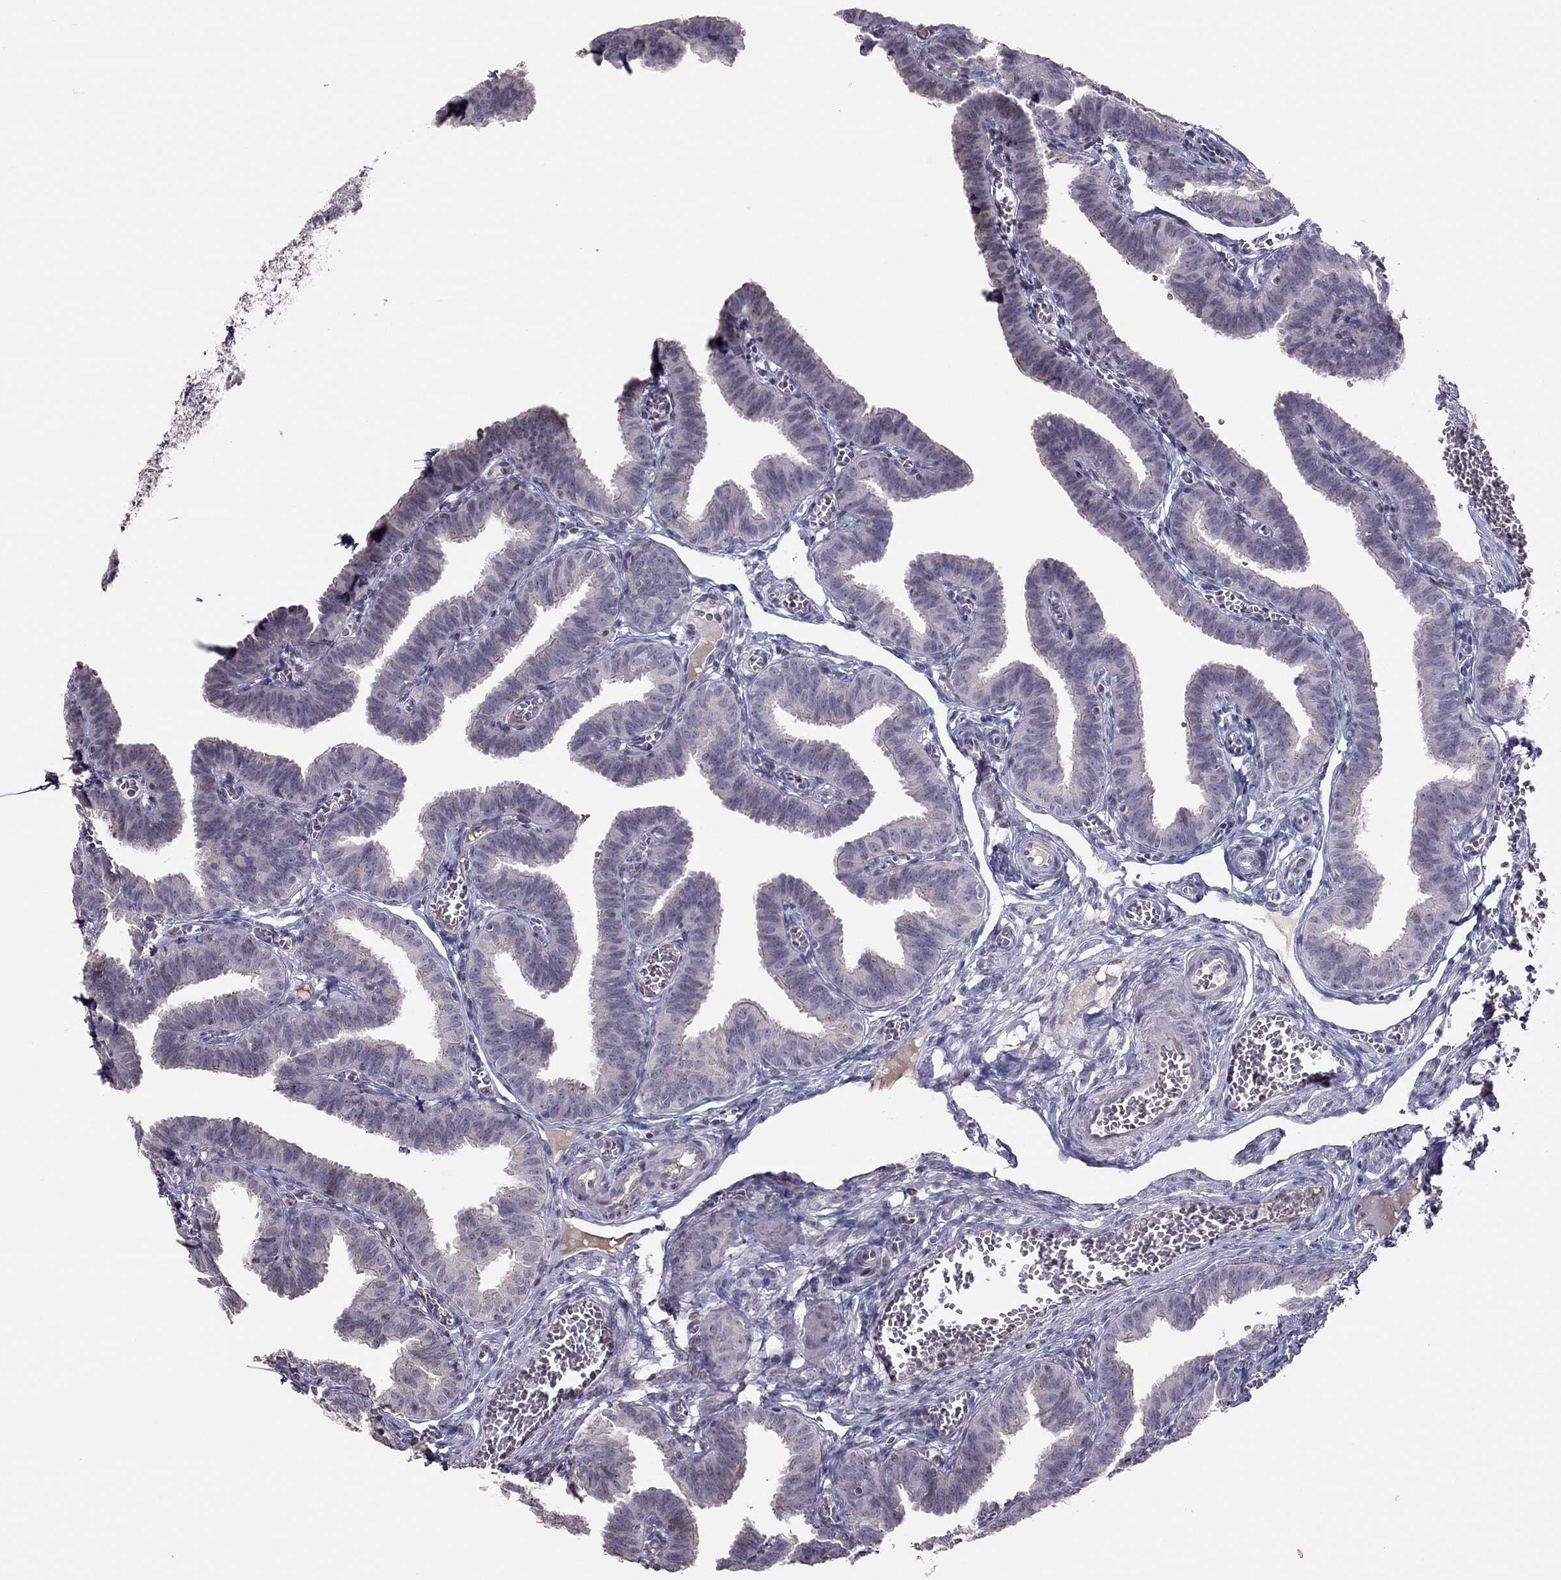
{"staining": {"intensity": "negative", "quantity": "none", "location": "none"}, "tissue": "fallopian tube", "cell_type": "Glandular cells", "image_type": "normal", "snomed": [{"axis": "morphology", "description": "Normal tissue, NOS"}, {"axis": "topography", "description": "Fallopian tube"}], "caption": "Immunohistochemistry (IHC) image of benign human fallopian tube stained for a protein (brown), which demonstrates no positivity in glandular cells. Nuclei are stained in blue.", "gene": "TSHB", "patient": {"sex": "female", "age": 25}}